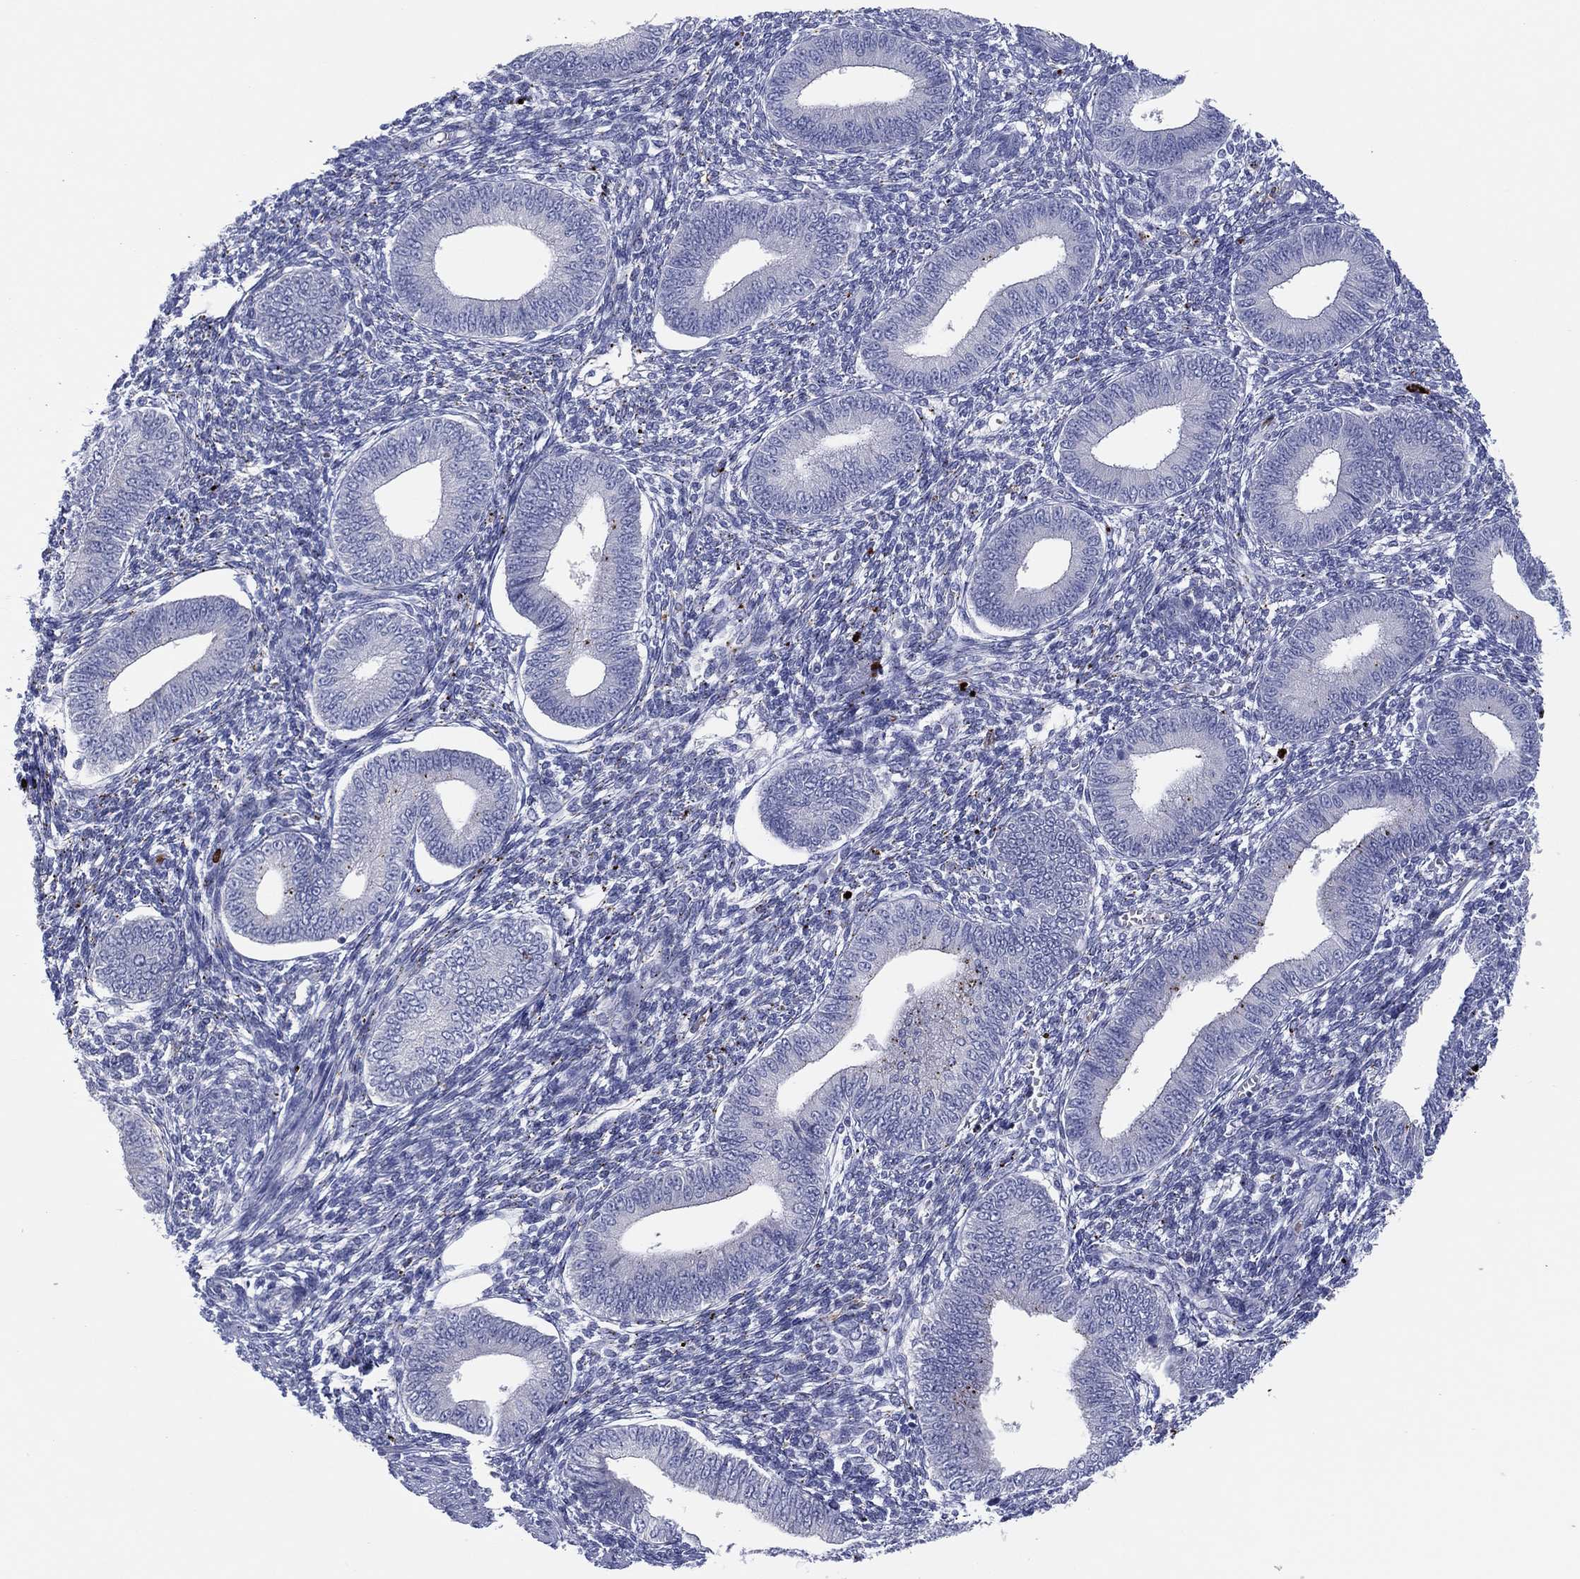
{"staining": {"intensity": "negative", "quantity": "none", "location": "none"}, "tissue": "endometrium", "cell_type": "Cells in endometrial stroma", "image_type": "normal", "snomed": [{"axis": "morphology", "description": "Normal tissue, NOS"}, {"axis": "topography", "description": "Endometrium"}], "caption": "Normal endometrium was stained to show a protein in brown. There is no significant positivity in cells in endometrial stroma. (DAB (3,3'-diaminobenzidine) immunohistochemistry with hematoxylin counter stain).", "gene": "PLAC8", "patient": {"sex": "female", "age": 42}}